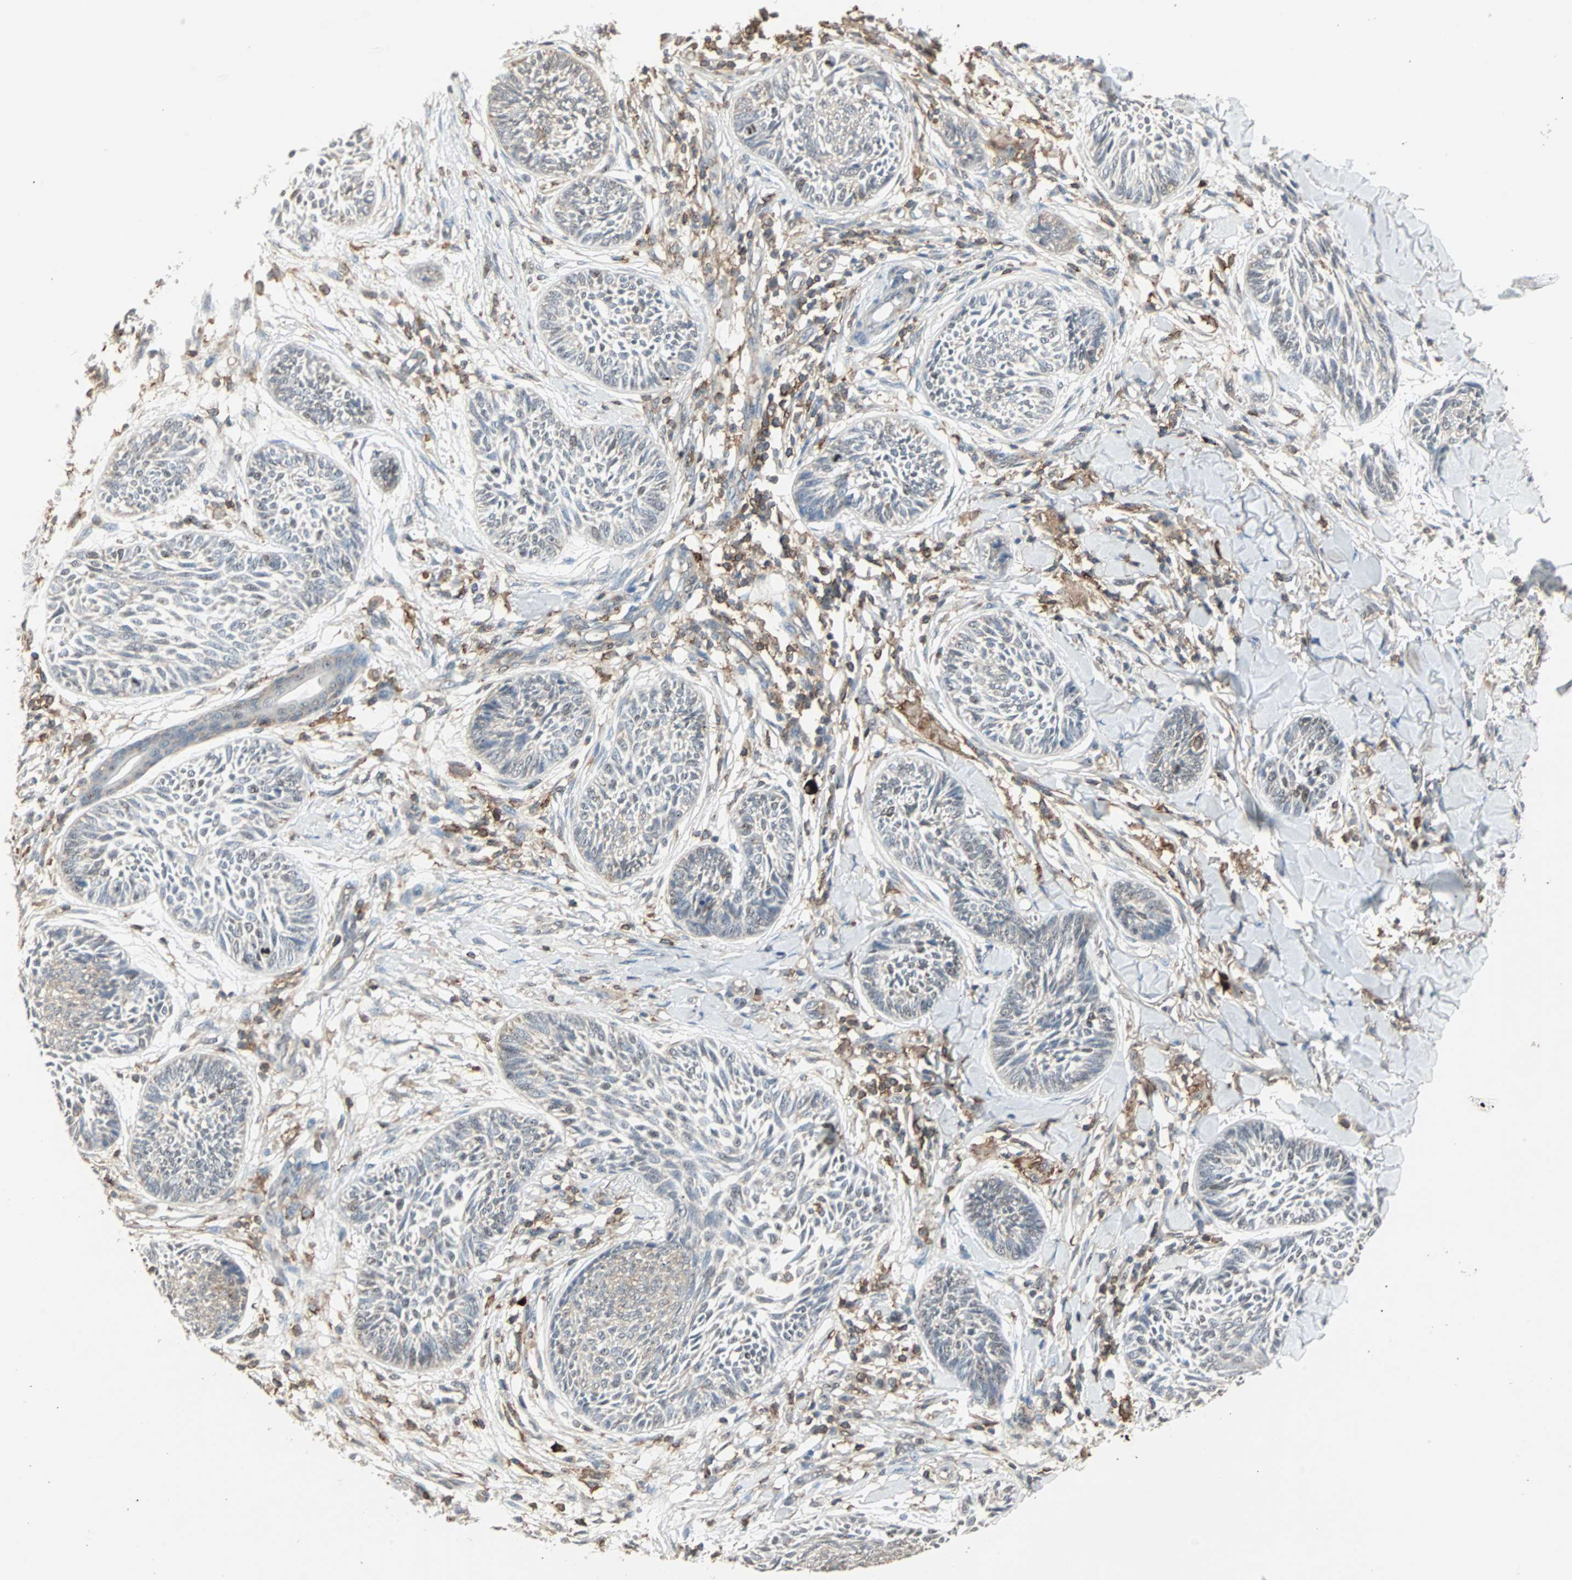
{"staining": {"intensity": "negative", "quantity": "none", "location": "none"}, "tissue": "skin cancer", "cell_type": "Tumor cells", "image_type": "cancer", "snomed": [{"axis": "morphology", "description": "Papilloma, NOS"}, {"axis": "morphology", "description": "Basal cell carcinoma"}, {"axis": "topography", "description": "Skin"}], "caption": "The IHC micrograph has no significant expression in tumor cells of papilloma (skin) tissue.", "gene": "MMP3", "patient": {"sex": "male", "age": 87}}